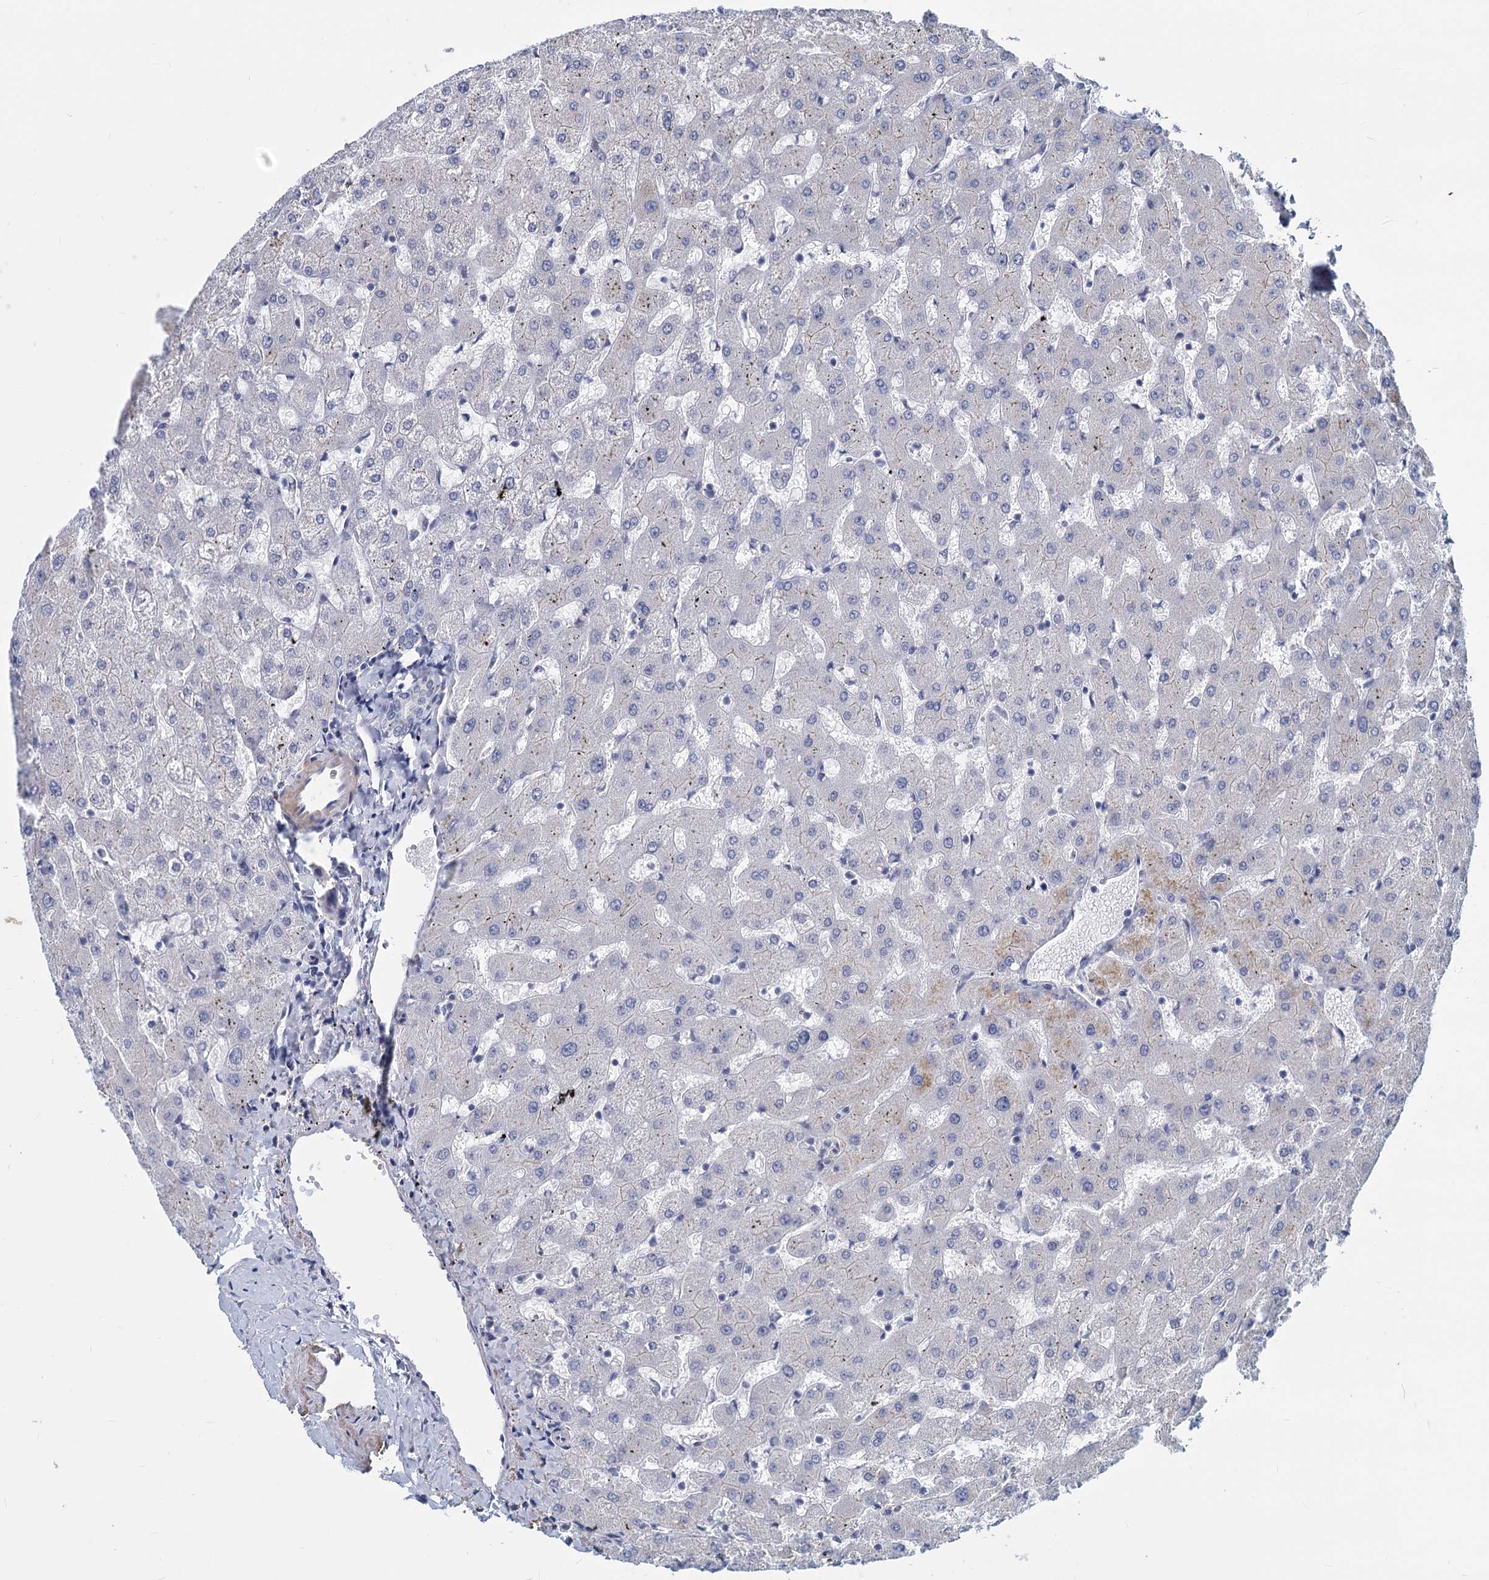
{"staining": {"intensity": "negative", "quantity": "none", "location": "none"}, "tissue": "liver", "cell_type": "Cholangiocytes", "image_type": "normal", "snomed": [{"axis": "morphology", "description": "Normal tissue, NOS"}, {"axis": "topography", "description": "Liver"}], "caption": "Immunohistochemical staining of unremarkable human liver reveals no significant staining in cholangiocytes.", "gene": "GSTM3", "patient": {"sex": "female", "age": 63}}